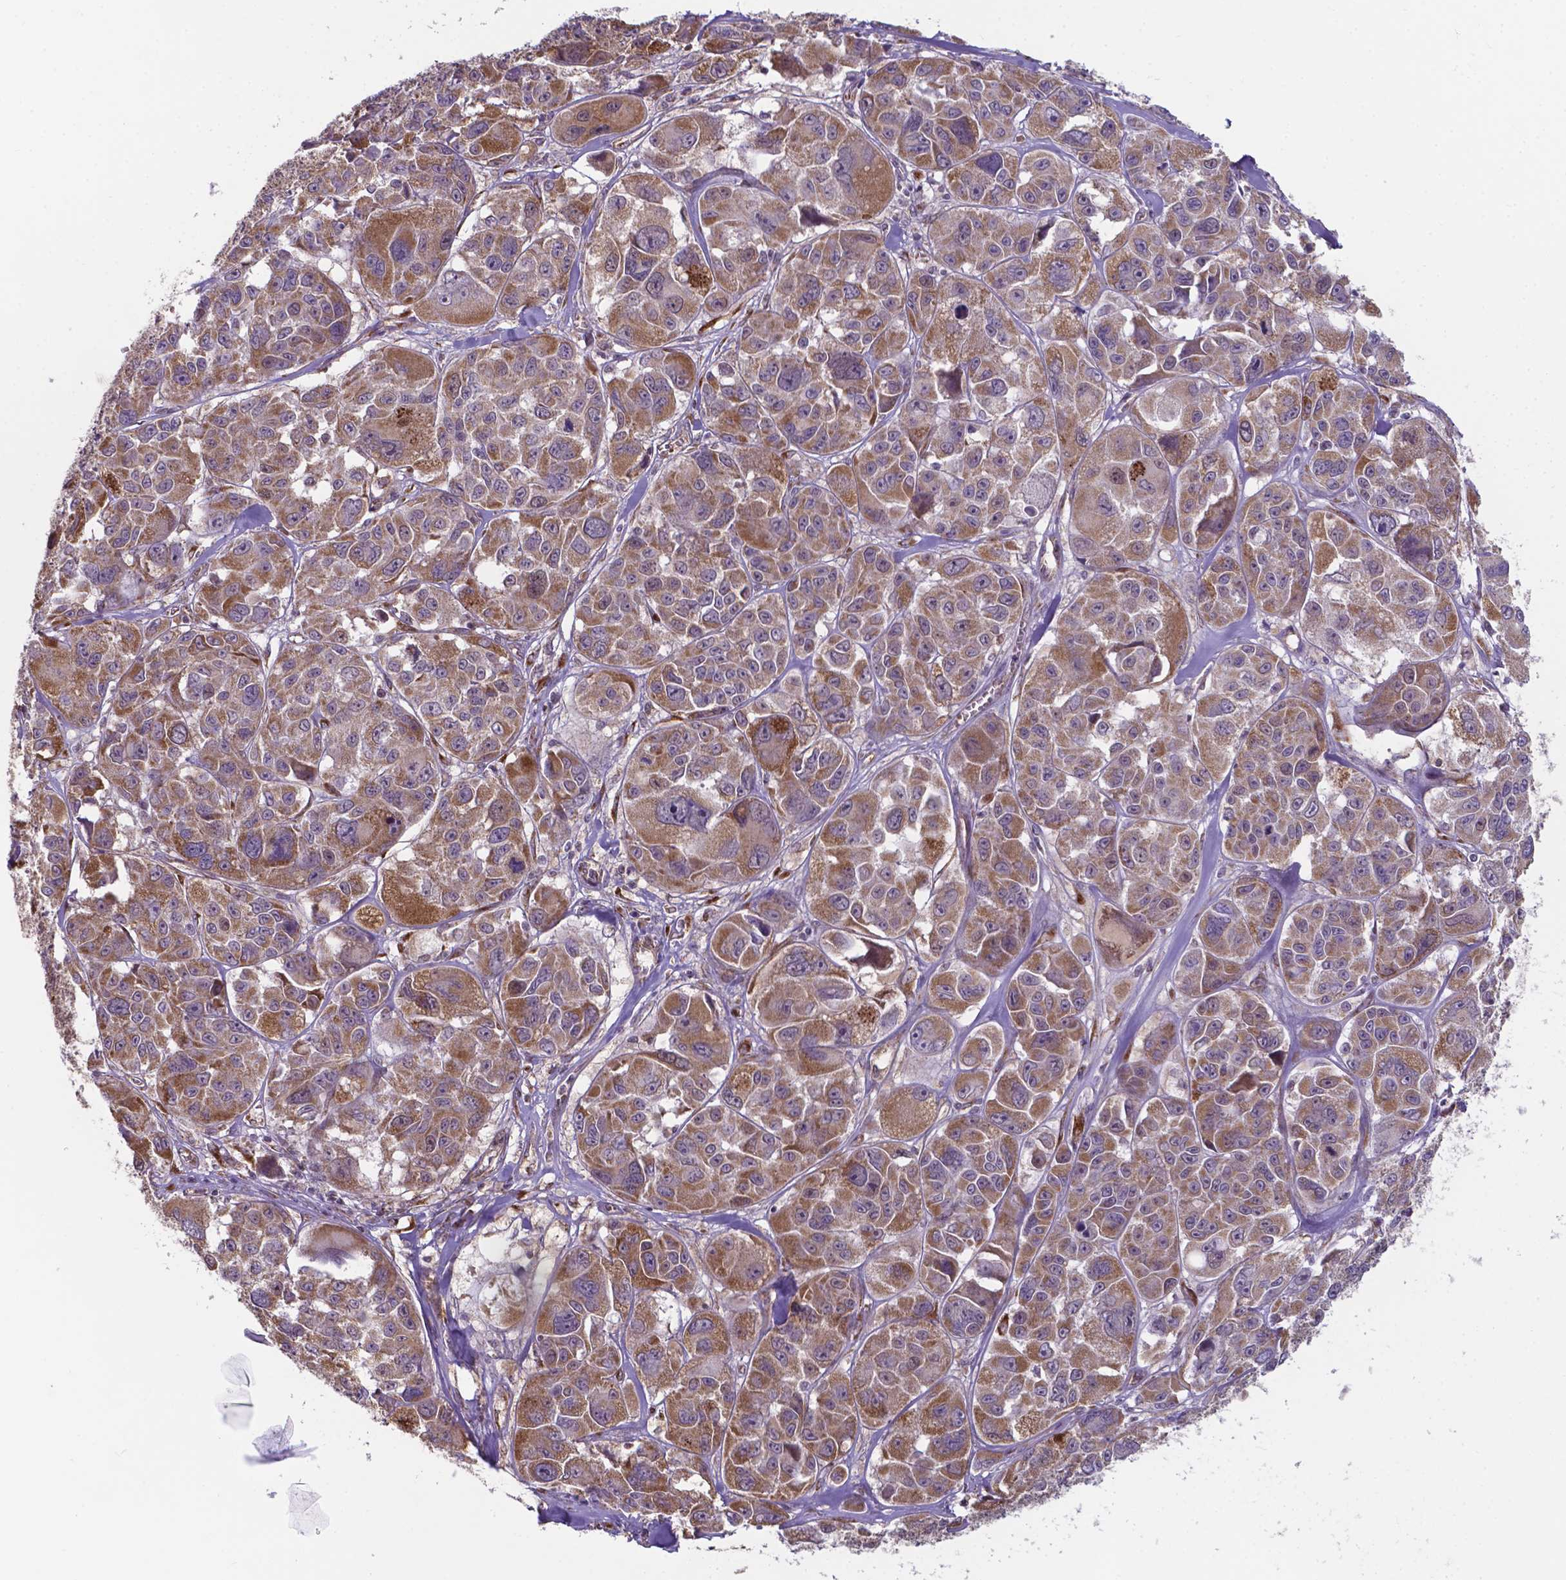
{"staining": {"intensity": "moderate", "quantity": ">75%", "location": "cytoplasmic/membranous"}, "tissue": "melanoma", "cell_type": "Tumor cells", "image_type": "cancer", "snomed": [{"axis": "morphology", "description": "Malignant melanoma, NOS"}, {"axis": "topography", "description": "Skin"}], "caption": "Protein staining exhibits moderate cytoplasmic/membranous expression in approximately >75% of tumor cells in malignant melanoma.", "gene": "FAM114A1", "patient": {"sex": "female", "age": 66}}